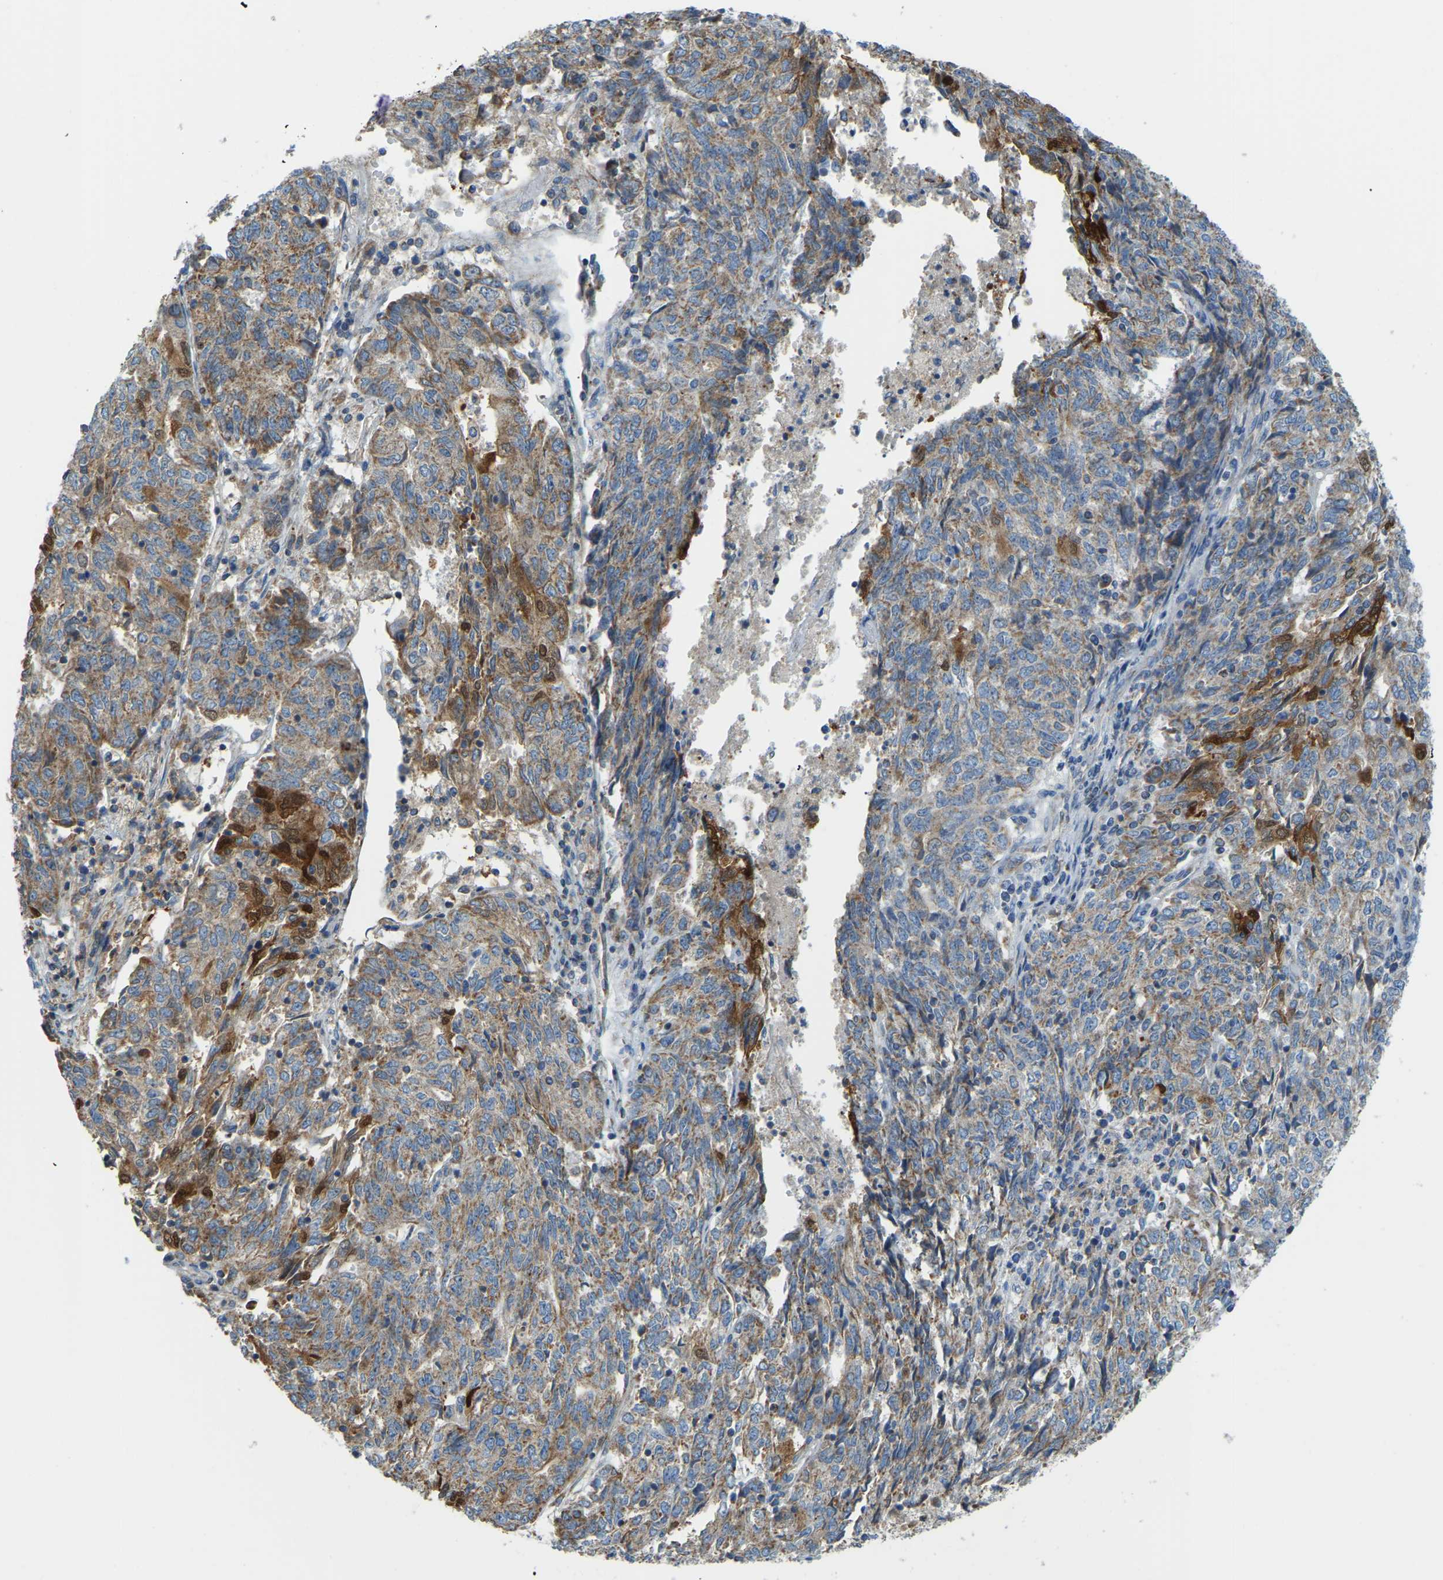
{"staining": {"intensity": "strong", "quantity": "<25%", "location": "cytoplasmic/membranous,nuclear"}, "tissue": "endometrial cancer", "cell_type": "Tumor cells", "image_type": "cancer", "snomed": [{"axis": "morphology", "description": "Adenocarcinoma, NOS"}, {"axis": "topography", "description": "Endometrium"}], "caption": "Approximately <25% of tumor cells in endometrial cancer (adenocarcinoma) exhibit strong cytoplasmic/membranous and nuclear protein staining as visualized by brown immunohistochemical staining.", "gene": "GDA", "patient": {"sex": "female", "age": 80}}